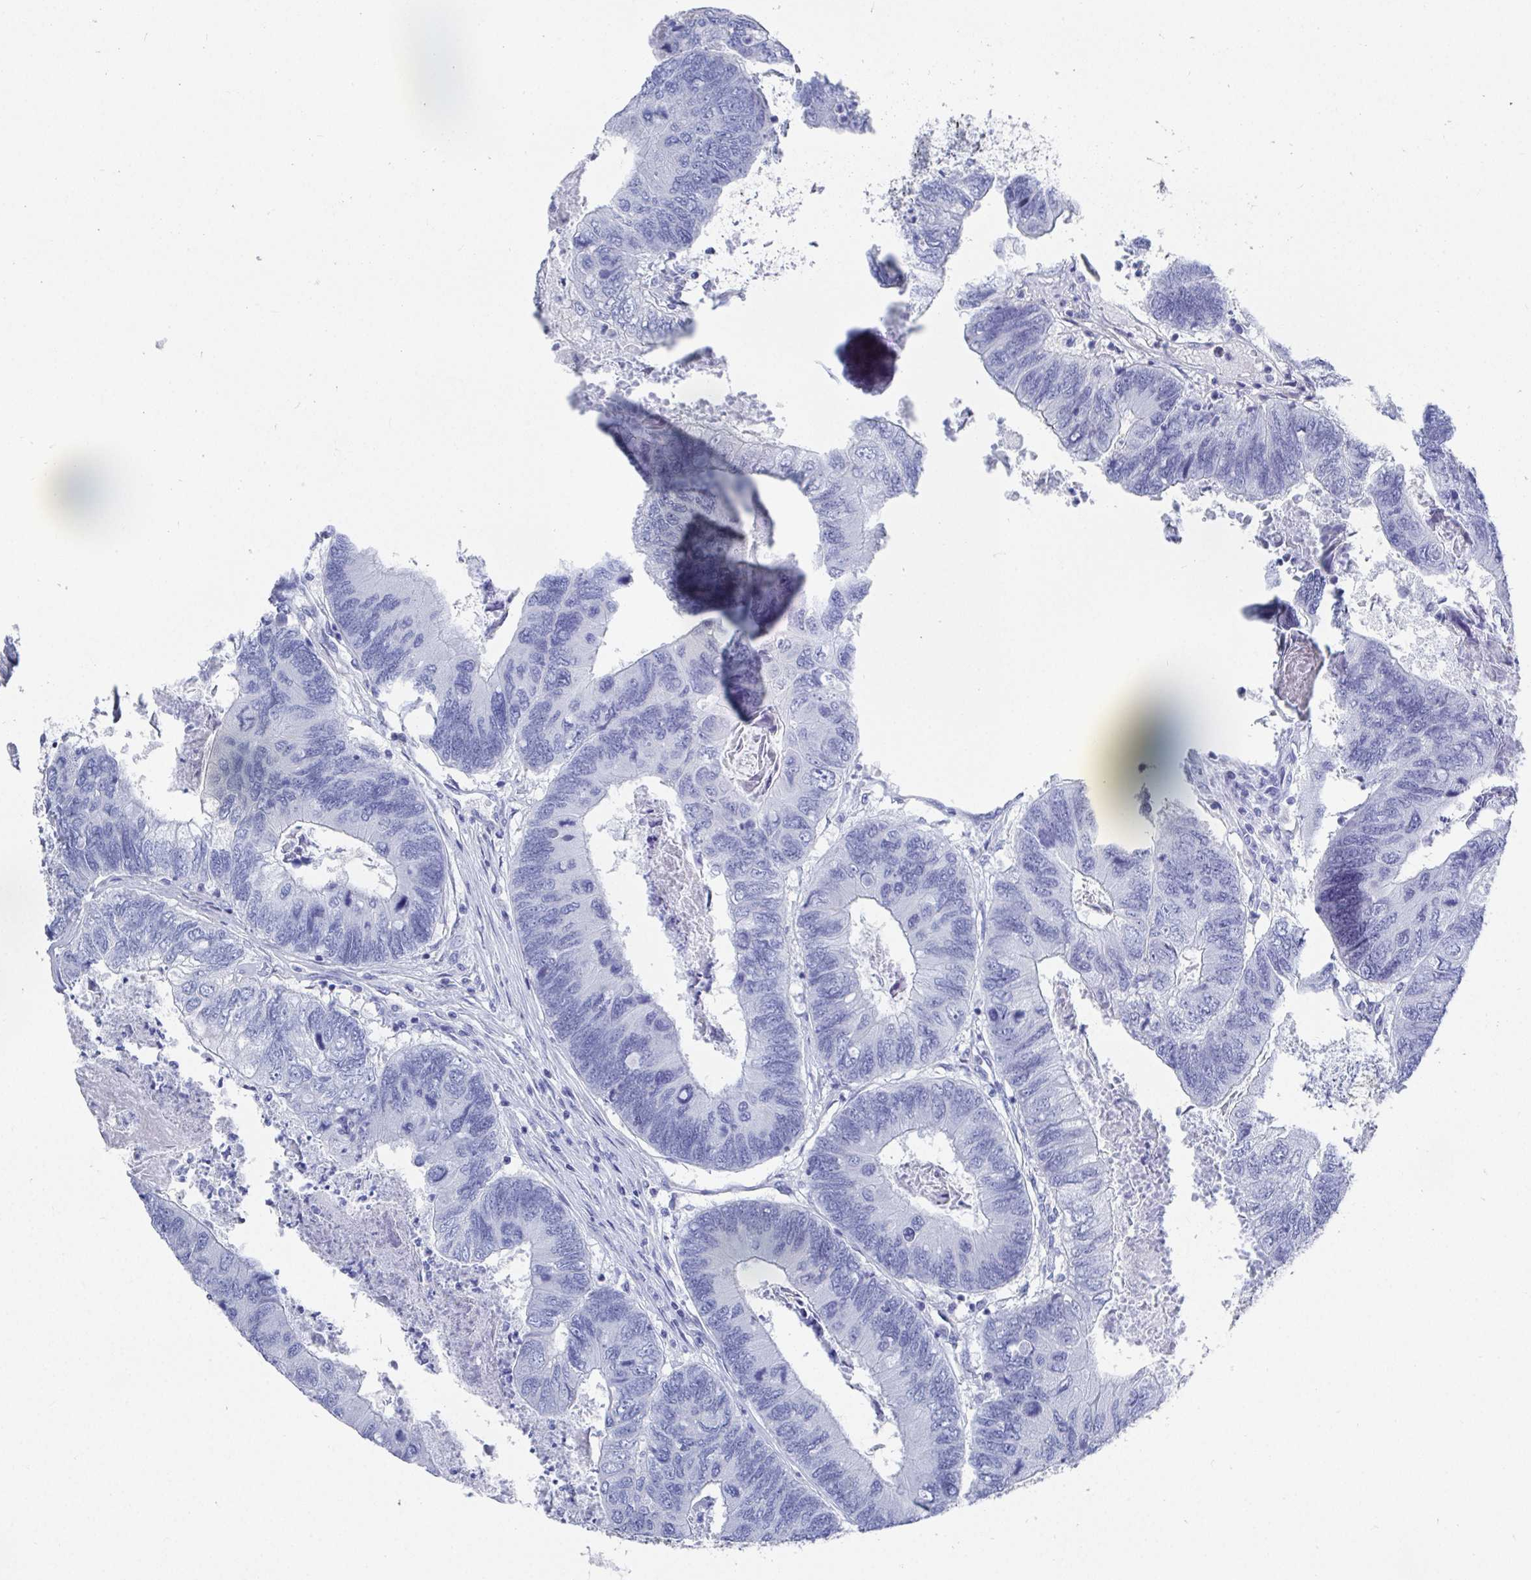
{"staining": {"intensity": "negative", "quantity": "none", "location": "none"}, "tissue": "colorectal cancer", "cell_type": "Tumor cells", "image_type": "cancer", "snomed": [{"axis": "morphology", "description": "Adenocarcinoma, NOS"}, {"axis": "topography", "description": "Colon"}], "caption": "A micrograph of colorectal adenocarcinoma stained for a protein reveals no brown staining in tumor cells.", "gene": "GRIA1", "patient": {"sex": "female", "age": 67}}